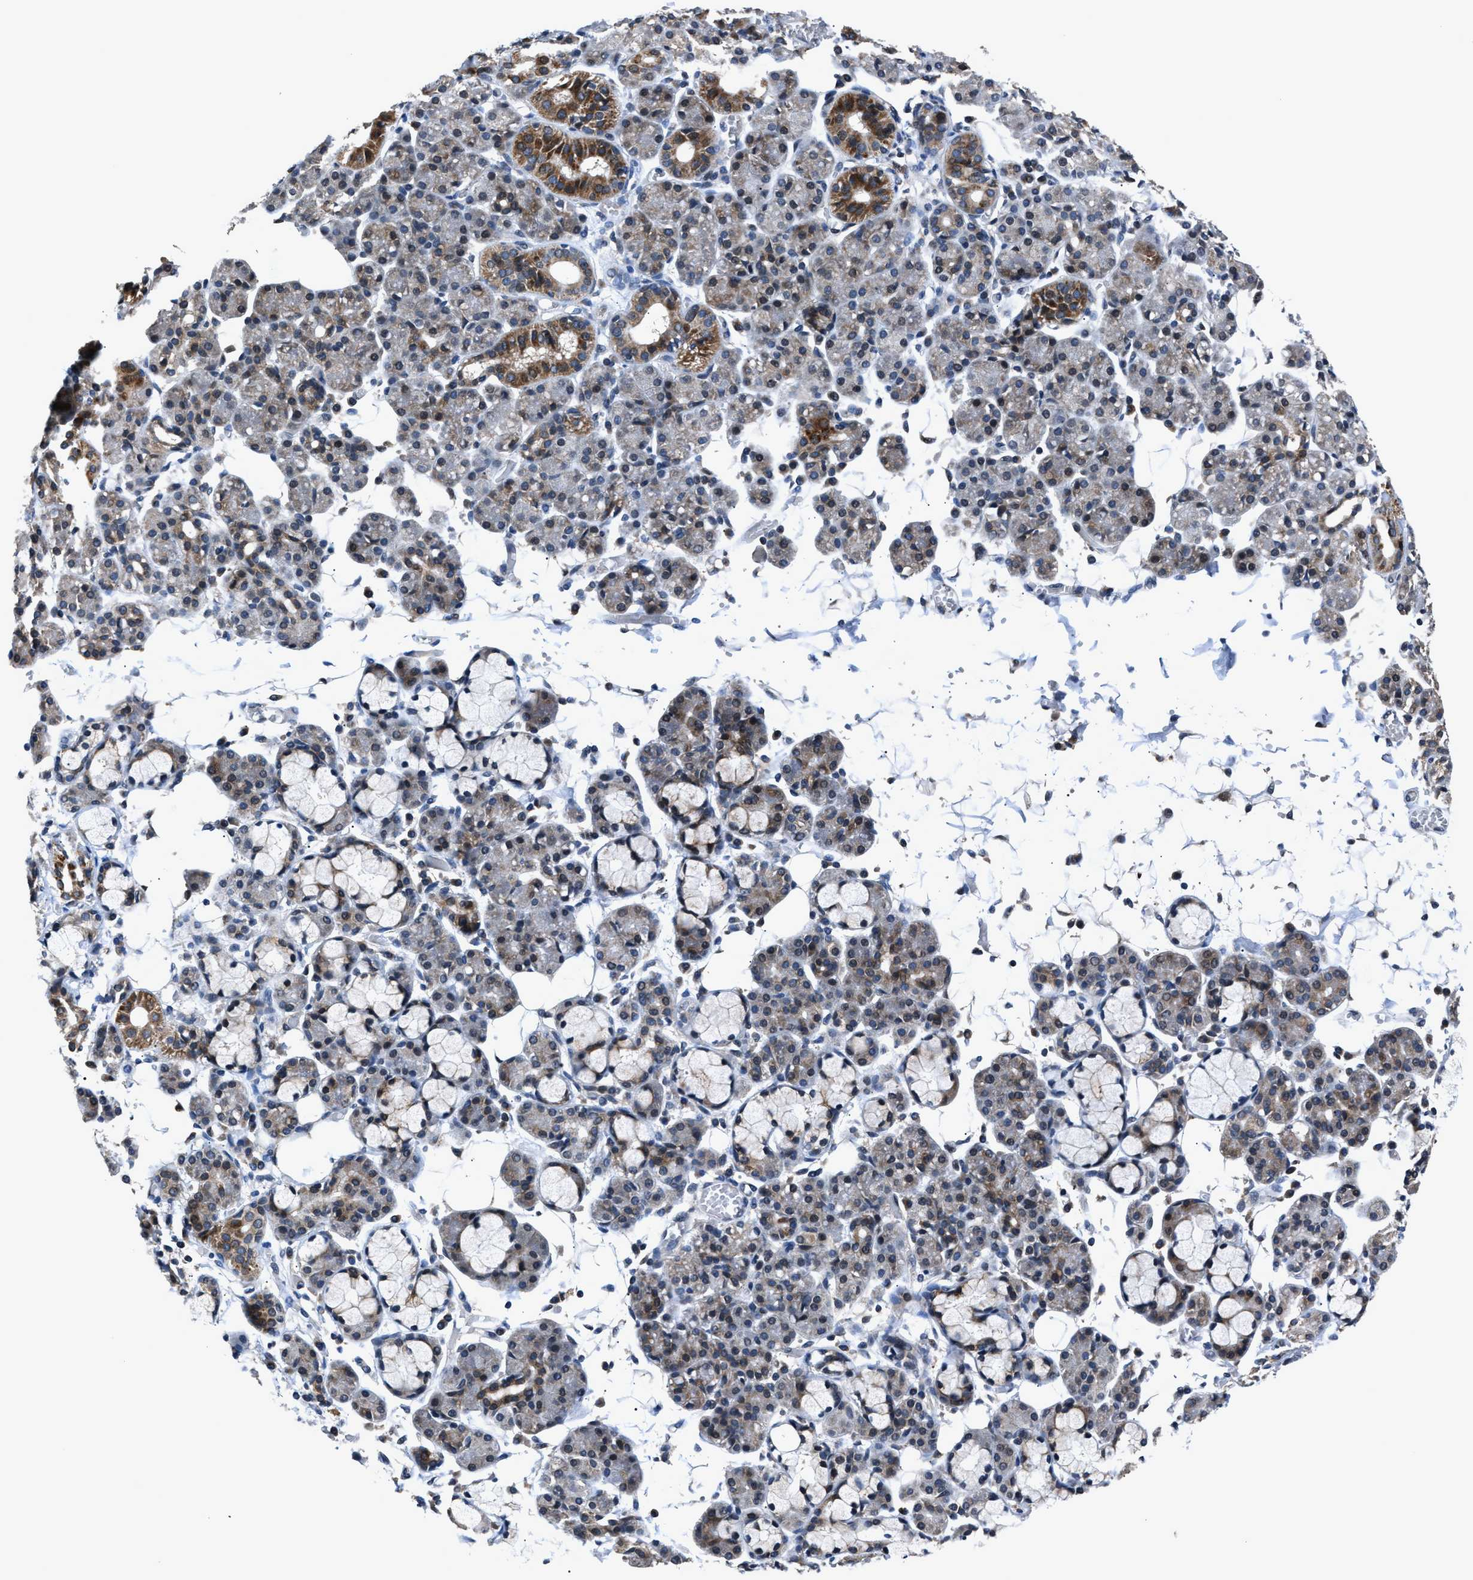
{"staining": {"intensity": "moderate", "quantity": "25%-75%", "location": "cytoplasmic/membranous"}, "tissue": "salivary gland", "cell_type": "Glandular cells", "image_type": "normal", "snomed": [{"axis": "morphology", "description": "Normal tissue, NOS"}, {"axis": "topography", "description": "Salivary gland"}], "caption": "This histopathology image exhibits immunohistochemistry staining of unremarkable human salivary gland, with medium moderate cytoplasmic/membranous positivity in about 25%-75% of glandular cells.", "gene": "TNRC18", "patient": {"sex": "male", "age": 63}}